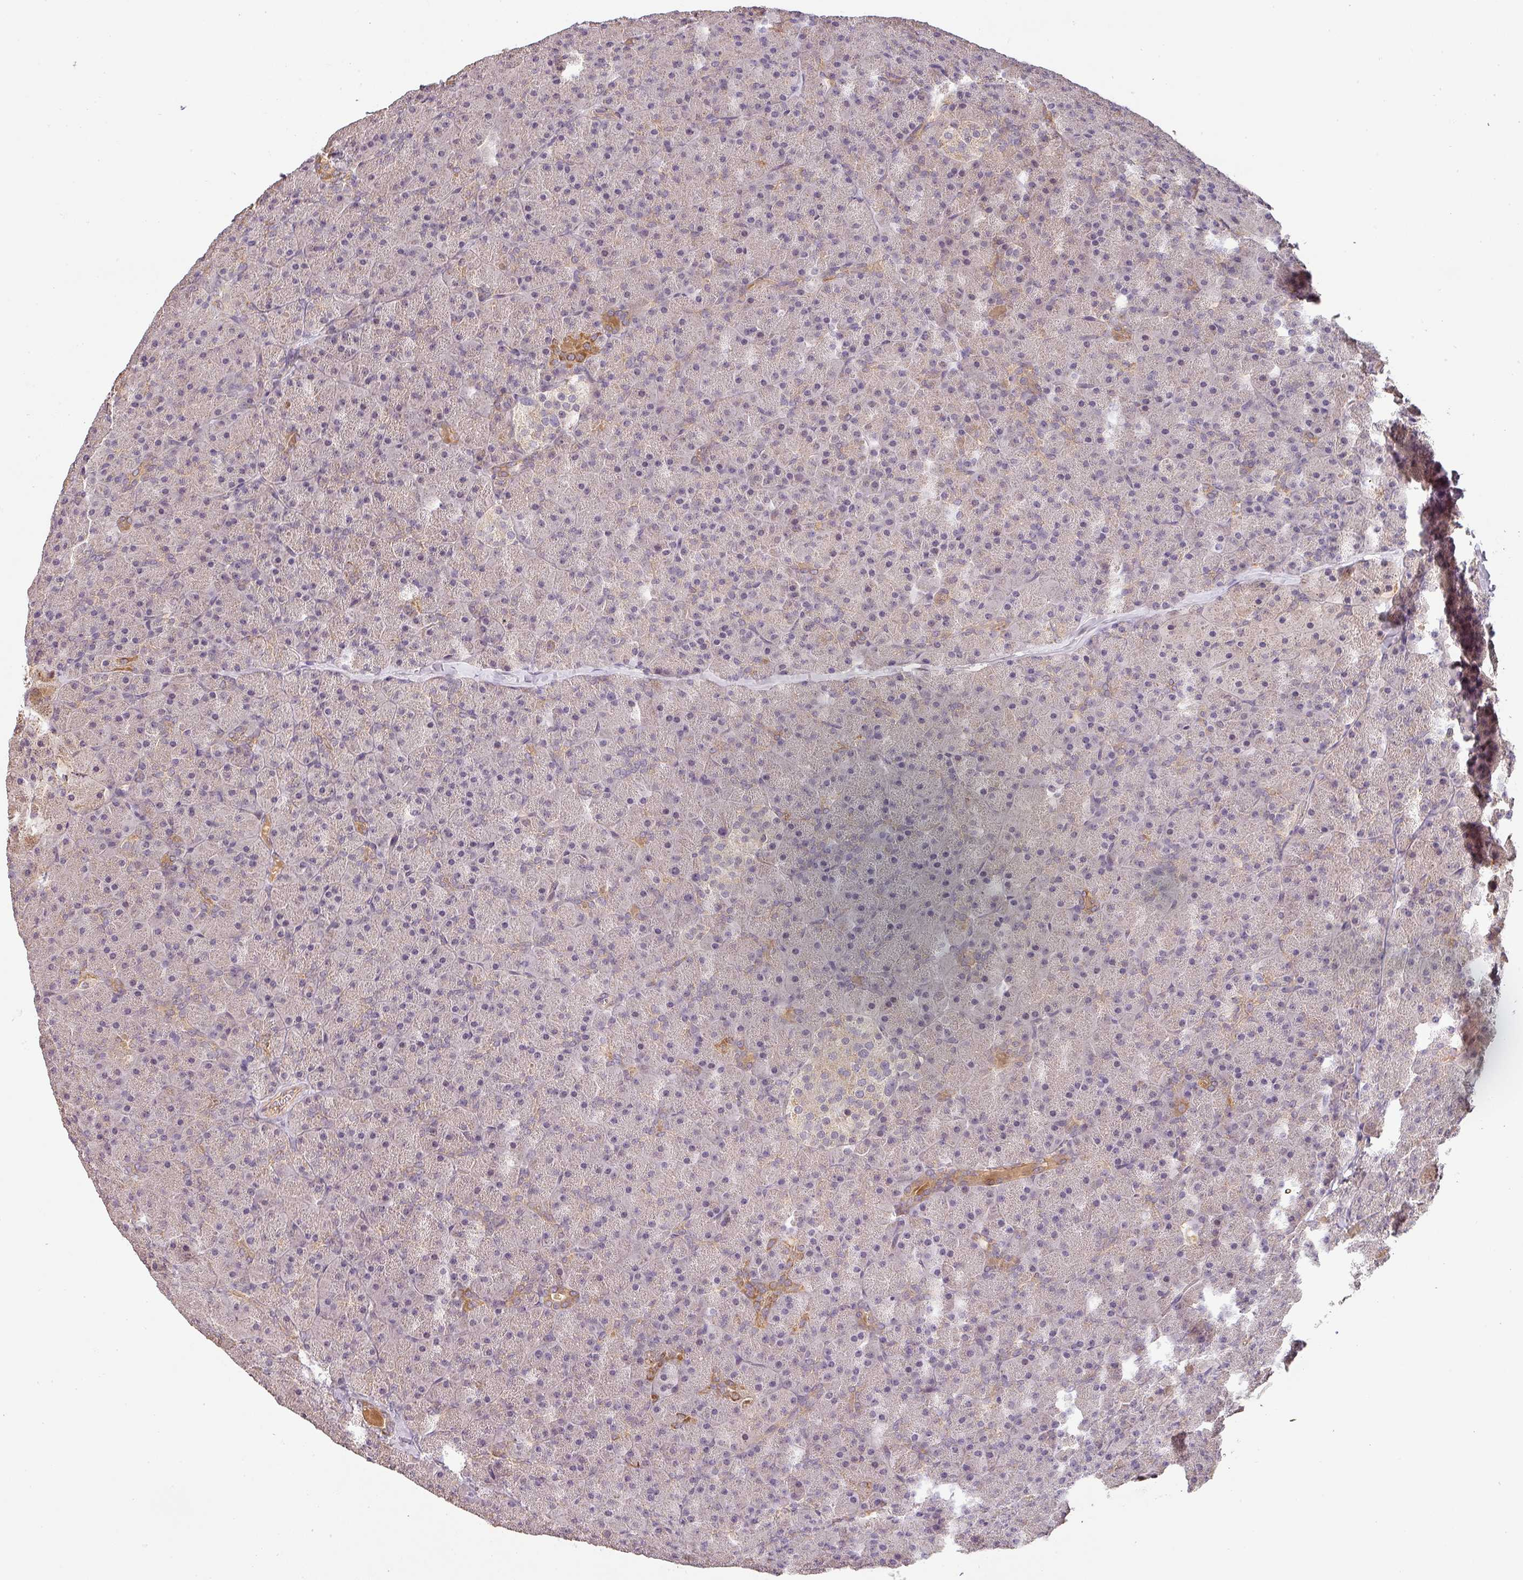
{"staining": {"intensity": "moderate", "quantity": "<25%", "location": "cytoplasmic/membranous"}, "tissue": "pancreas", "cell_type": "Exocrine glandular cells", "image_type": "normal", "snomed": [{"axis": "morphology", "description": "Normal tissue, NOS"}, {"axis": "topography", "description": "Pancreas"}], "caption": "This photomicrograph displays immunohistochemistry (IHC) staining of benign pancreas, with low moderate cytoplasmic/membranous staining in approximately <25% of exocrine glandular cells.", "gene": "BPIFB3", "patient": {"sex": "male", "age": 36}}